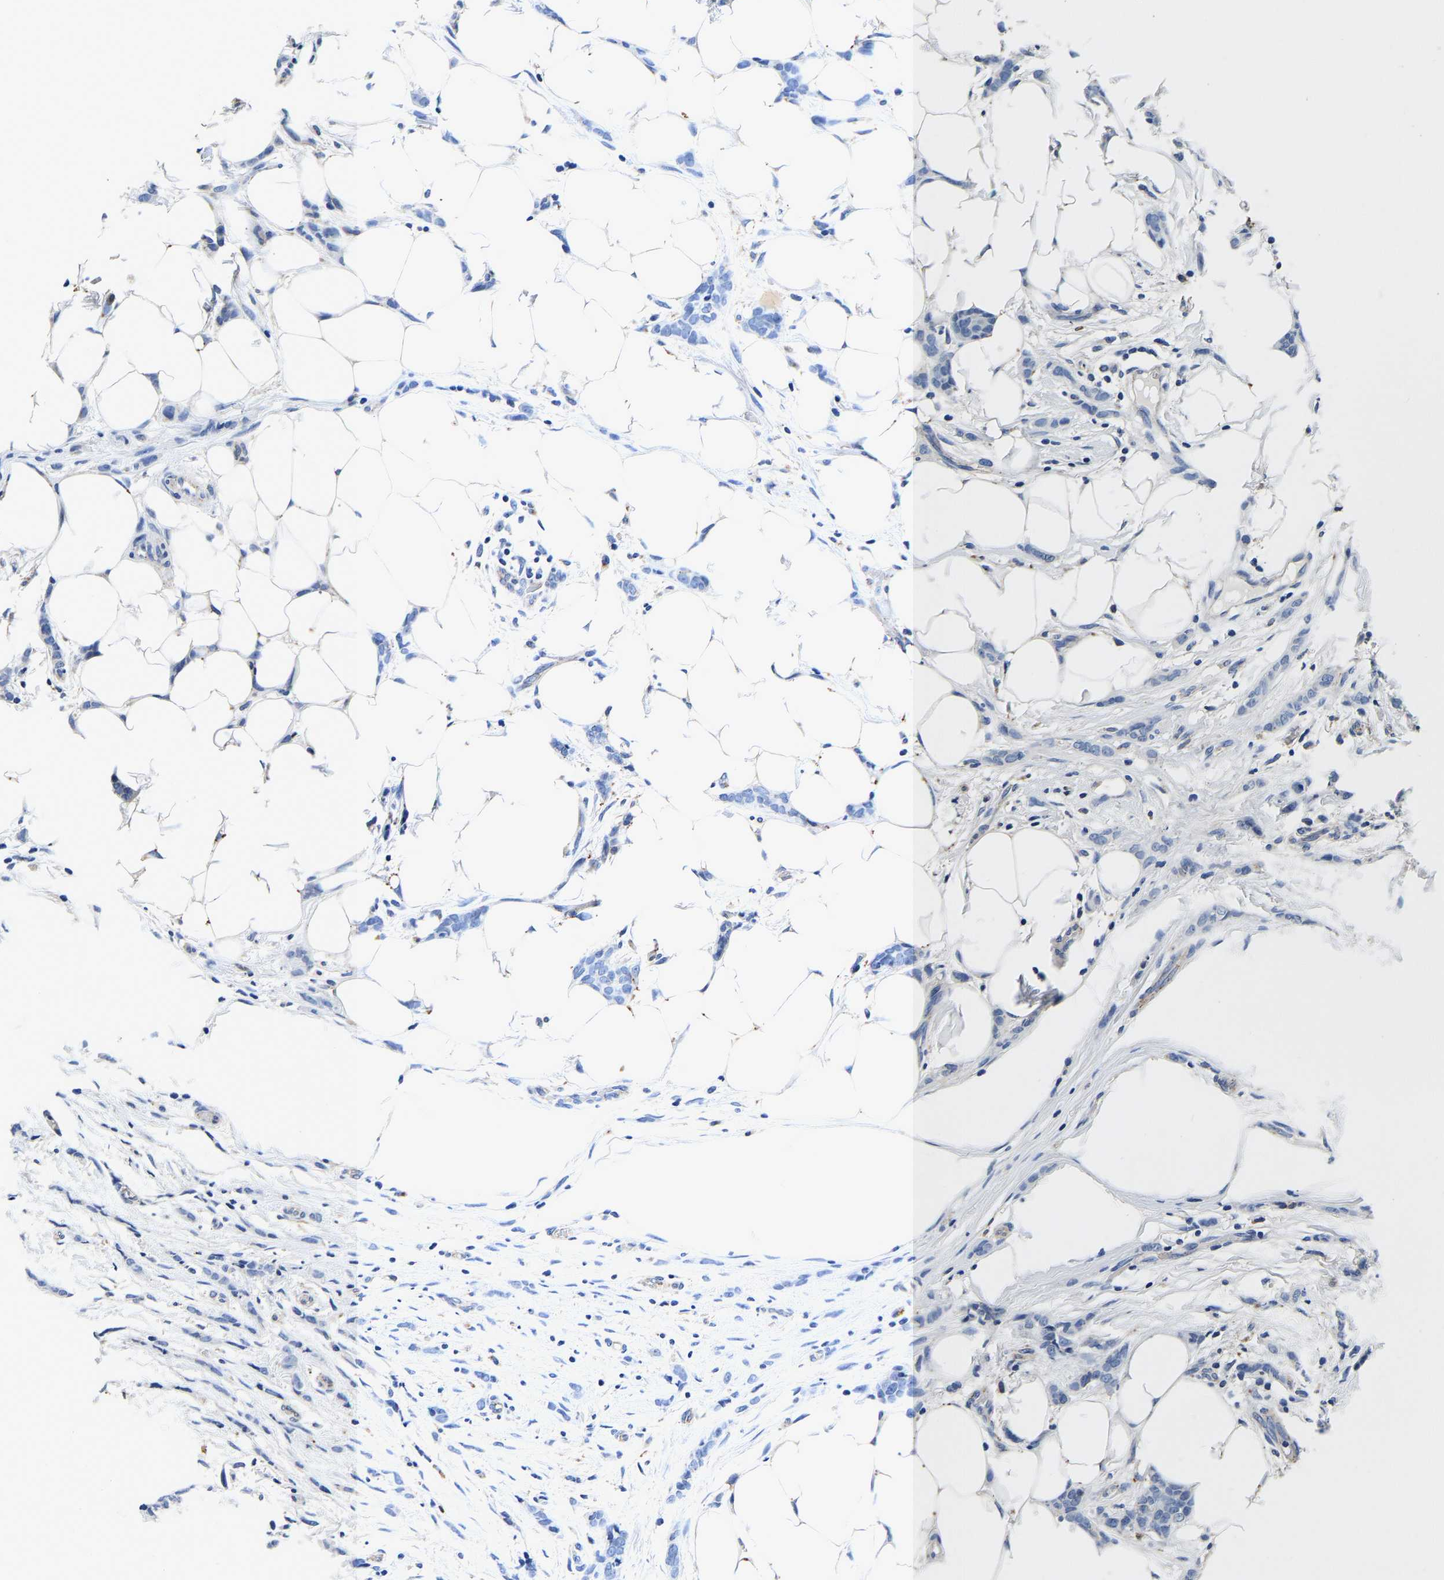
{"staining": {"intensity": "negative", "quantity": "none", "location": "none"}, "tissue": "breast cancer", "cell_type": "Tumor cells", "image_type": "cancer", "snomed": [{"axis": "morphology", "description": "Lobular carcinoma"}, {"axis": "topography", "description": "Skin"}, {"axis": "topography", "description": "Breast"}], "caption": "A micrograph of human breast cancer is negative for staining in tumor cells. Nuclei are stained in blue.", "gene": "GRN", "patient": {"sex": "female", "age": 46}}